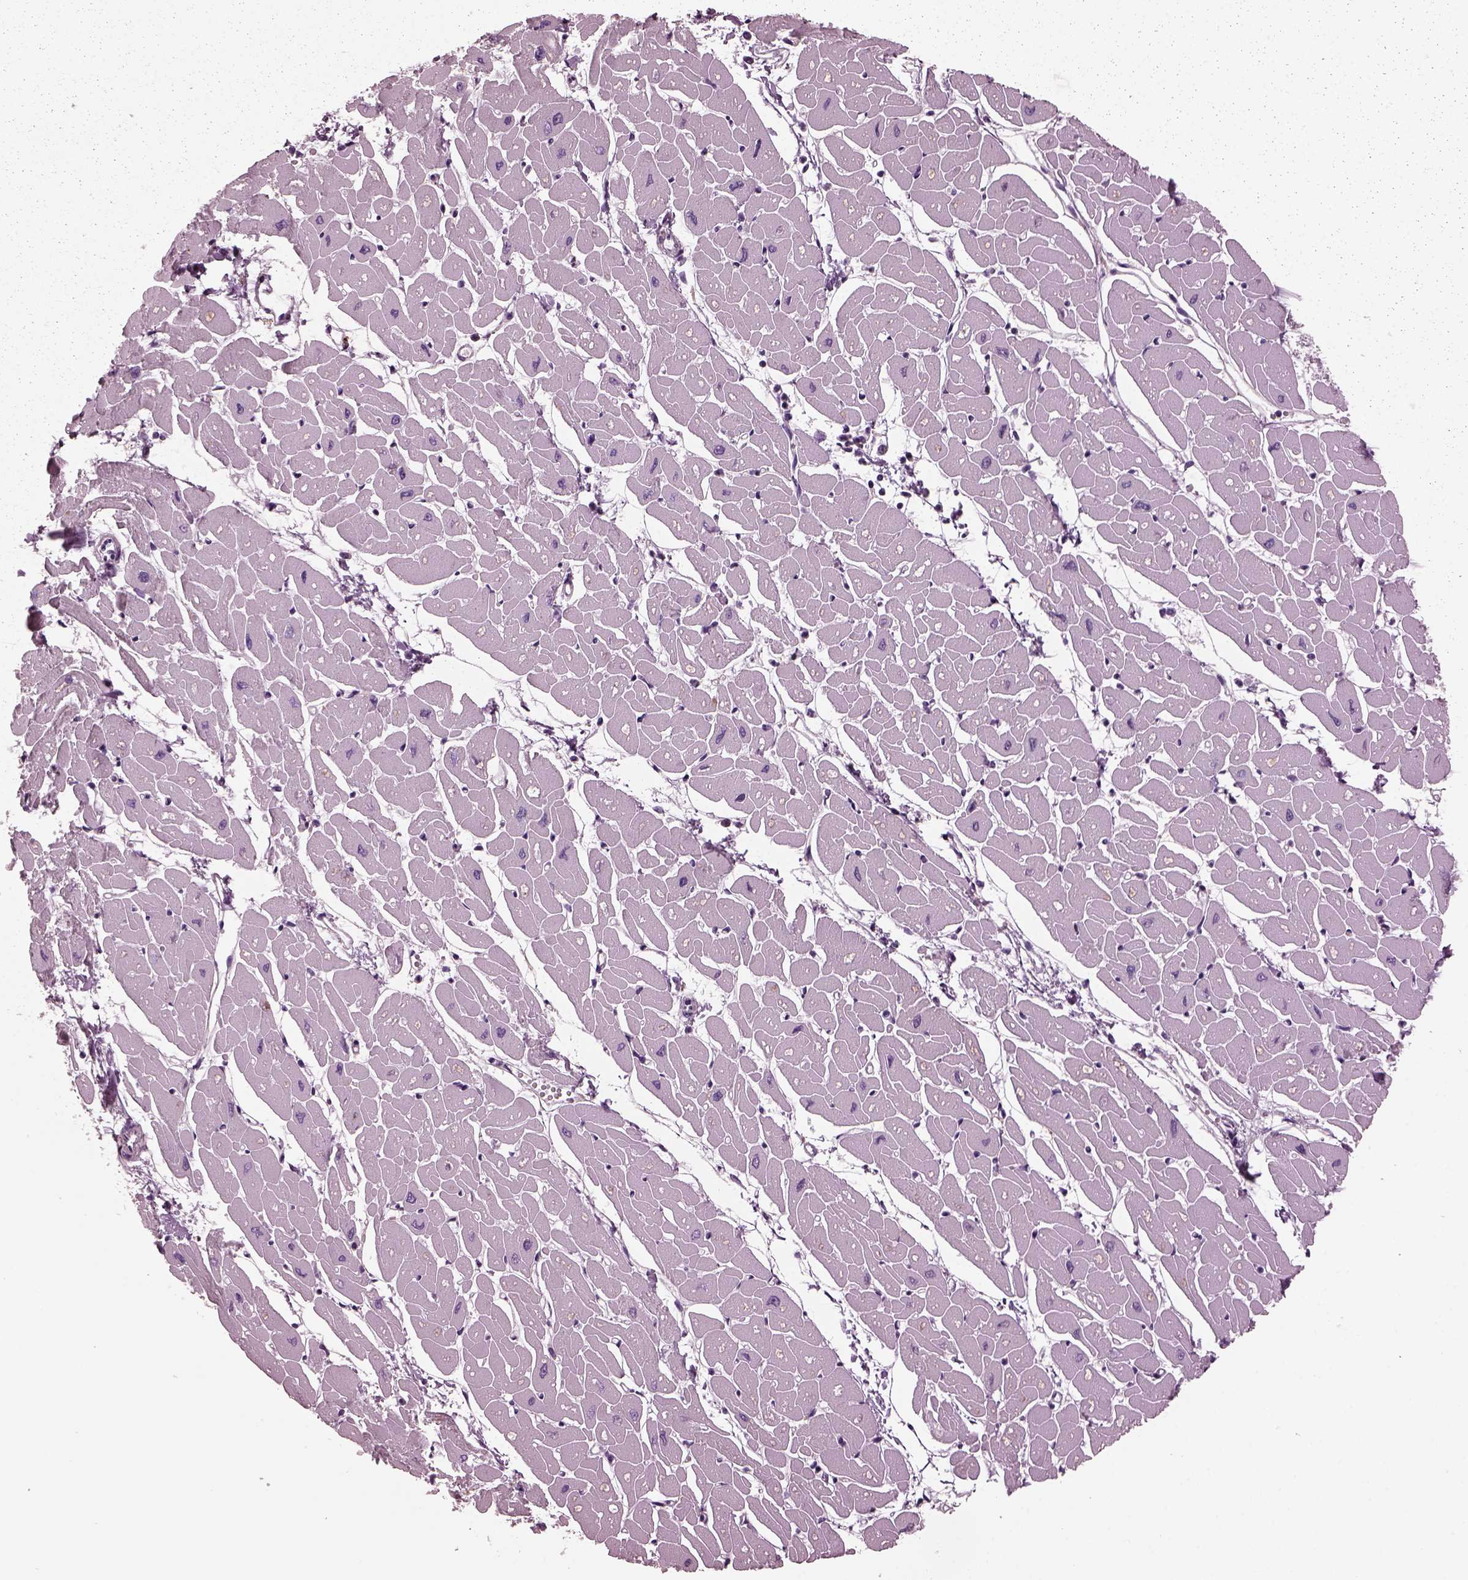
{"staining": {"intensity": "negative", "quantity": "none", "location": "none"}, "tissue": "heart muscle", "cell_type": "Cardiomyocytes", "image_type": "normal", "snomed": [{"axis": "morphology", "description": "Normal tissue, NOS"}, {"axis": "topography", "description": "Heart"}], "caption": "DAB (3,3'-diaminobenzidine) immunohistochemical staining of normal human heart muscle reveals no significant staining in cardiomyocytes. (Brightfield microscopy of DAB immunohistochemistry (IHC) at high magnification).", "gene": "GDF11", "patient": {"sex": "male", "age": 57}}